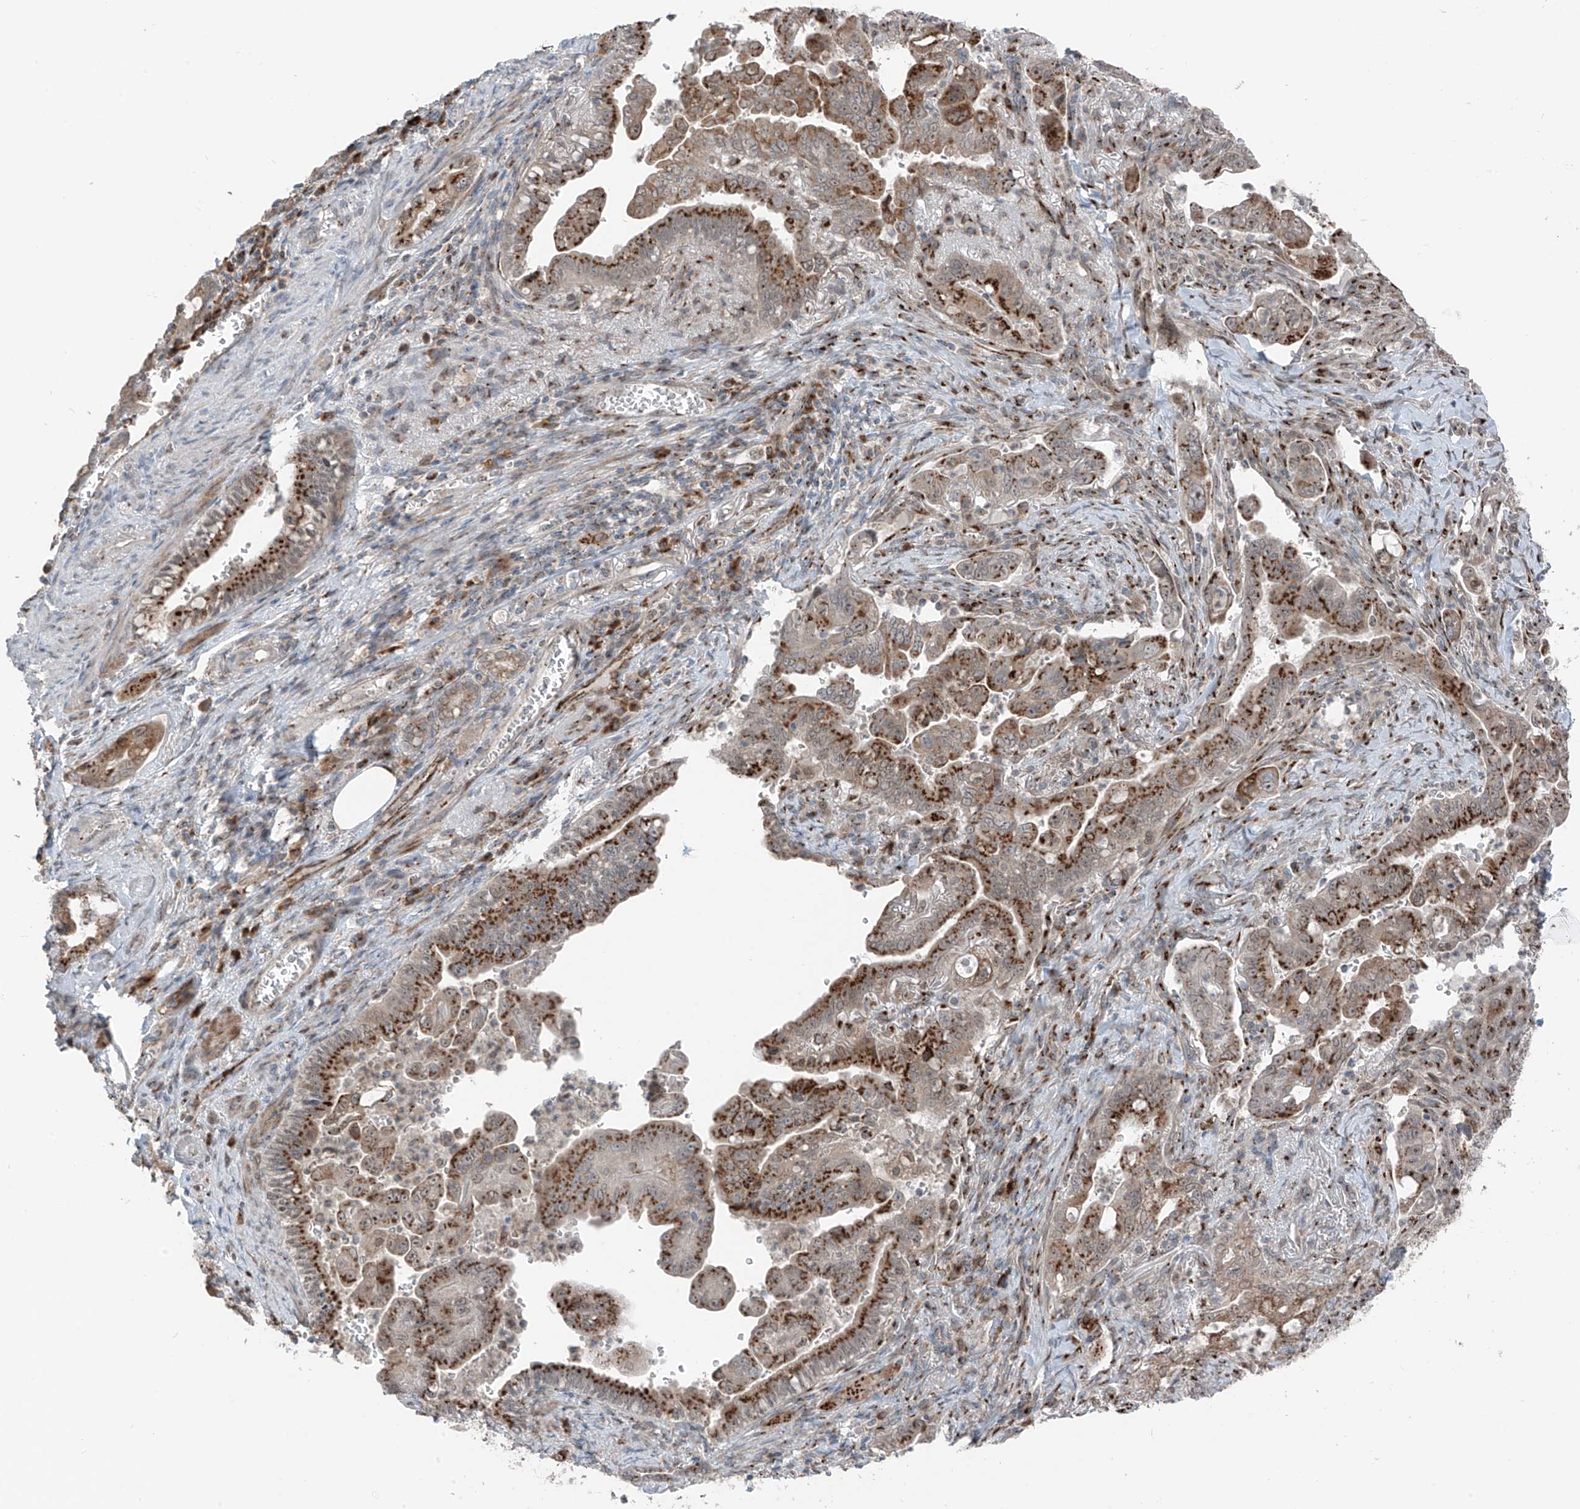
{"staining": {"intensity": "moderate", "quantity": ">75%", "location": "cytoplasmic/membranous"}, "tissue": "pancreatic cancer", "cell_type": "Tumor cells", "image_type": "cancer", "snomed": [{"axis": "morphology", "description": "Adenocarcinoma, NOS"}, {"axis": "topography", "description": "Pancreas"}], "caption": "About >75% of tumor cells in pancreatic cancer (adenocarcinoma) reveal moderate cytoplasmic/membranous protein positivity as visualized by brown immunohistochemical staining.", "gene": "ERLEC1", "patient": {"sex": "male", "age": 70}}